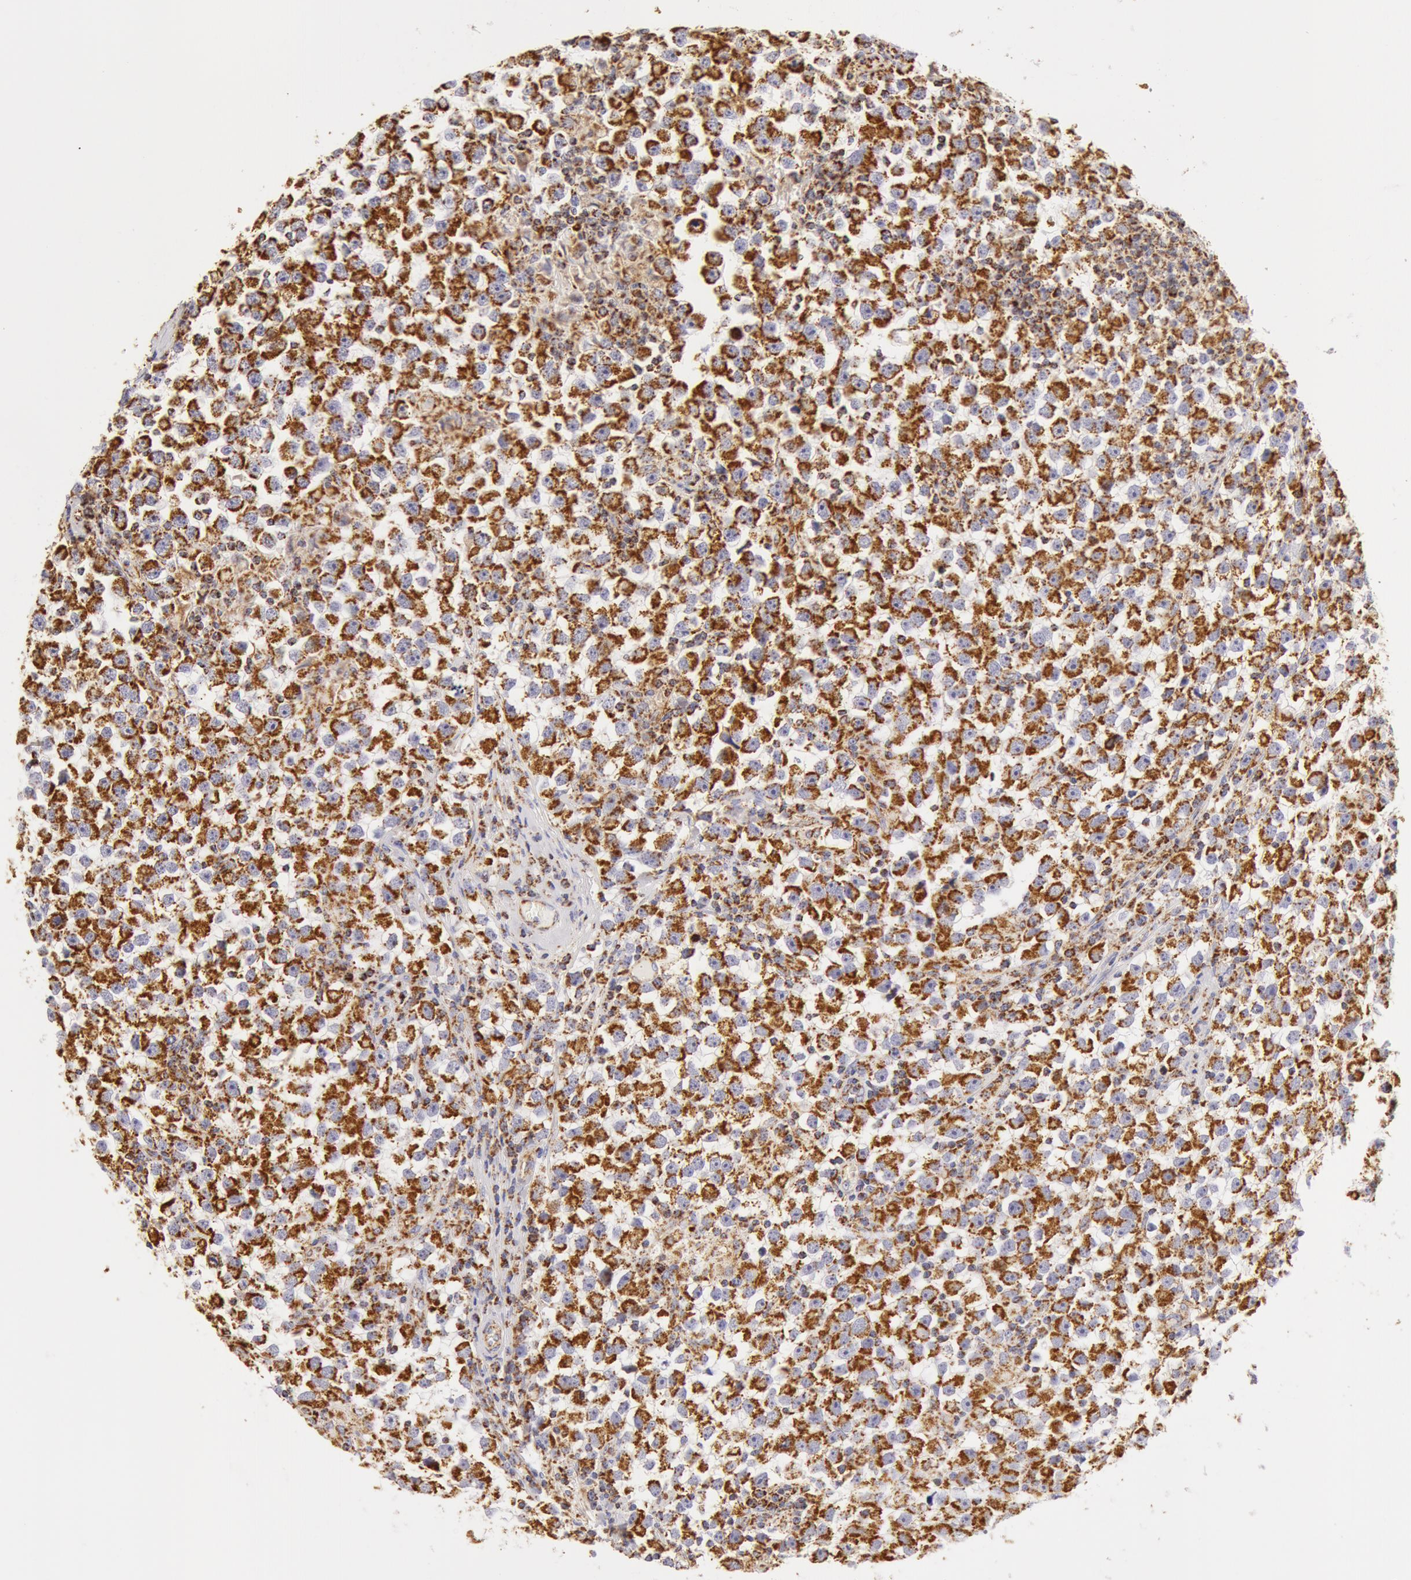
{"staining": {"intensity": "strong", "quantity": ">75%", "location": "cytoplasmic/membranous"}, "tissue": "testis cancer", "cell_type": "Tumor cells", "image_type": "cancer", "snomed": [{"axis": "morphology", "description": "Seminoma, NOS"}, {"axis": "topography", "description": "Testis"}], "caption": "Human seminoma (testis) stained for a protein (brown) demonstrates strong cytoplasmic/membranous positive positivity in about >75% of tumor cells.", "gene": "ATP5F1B", "patient": {"sex": "male", "age": 33}}